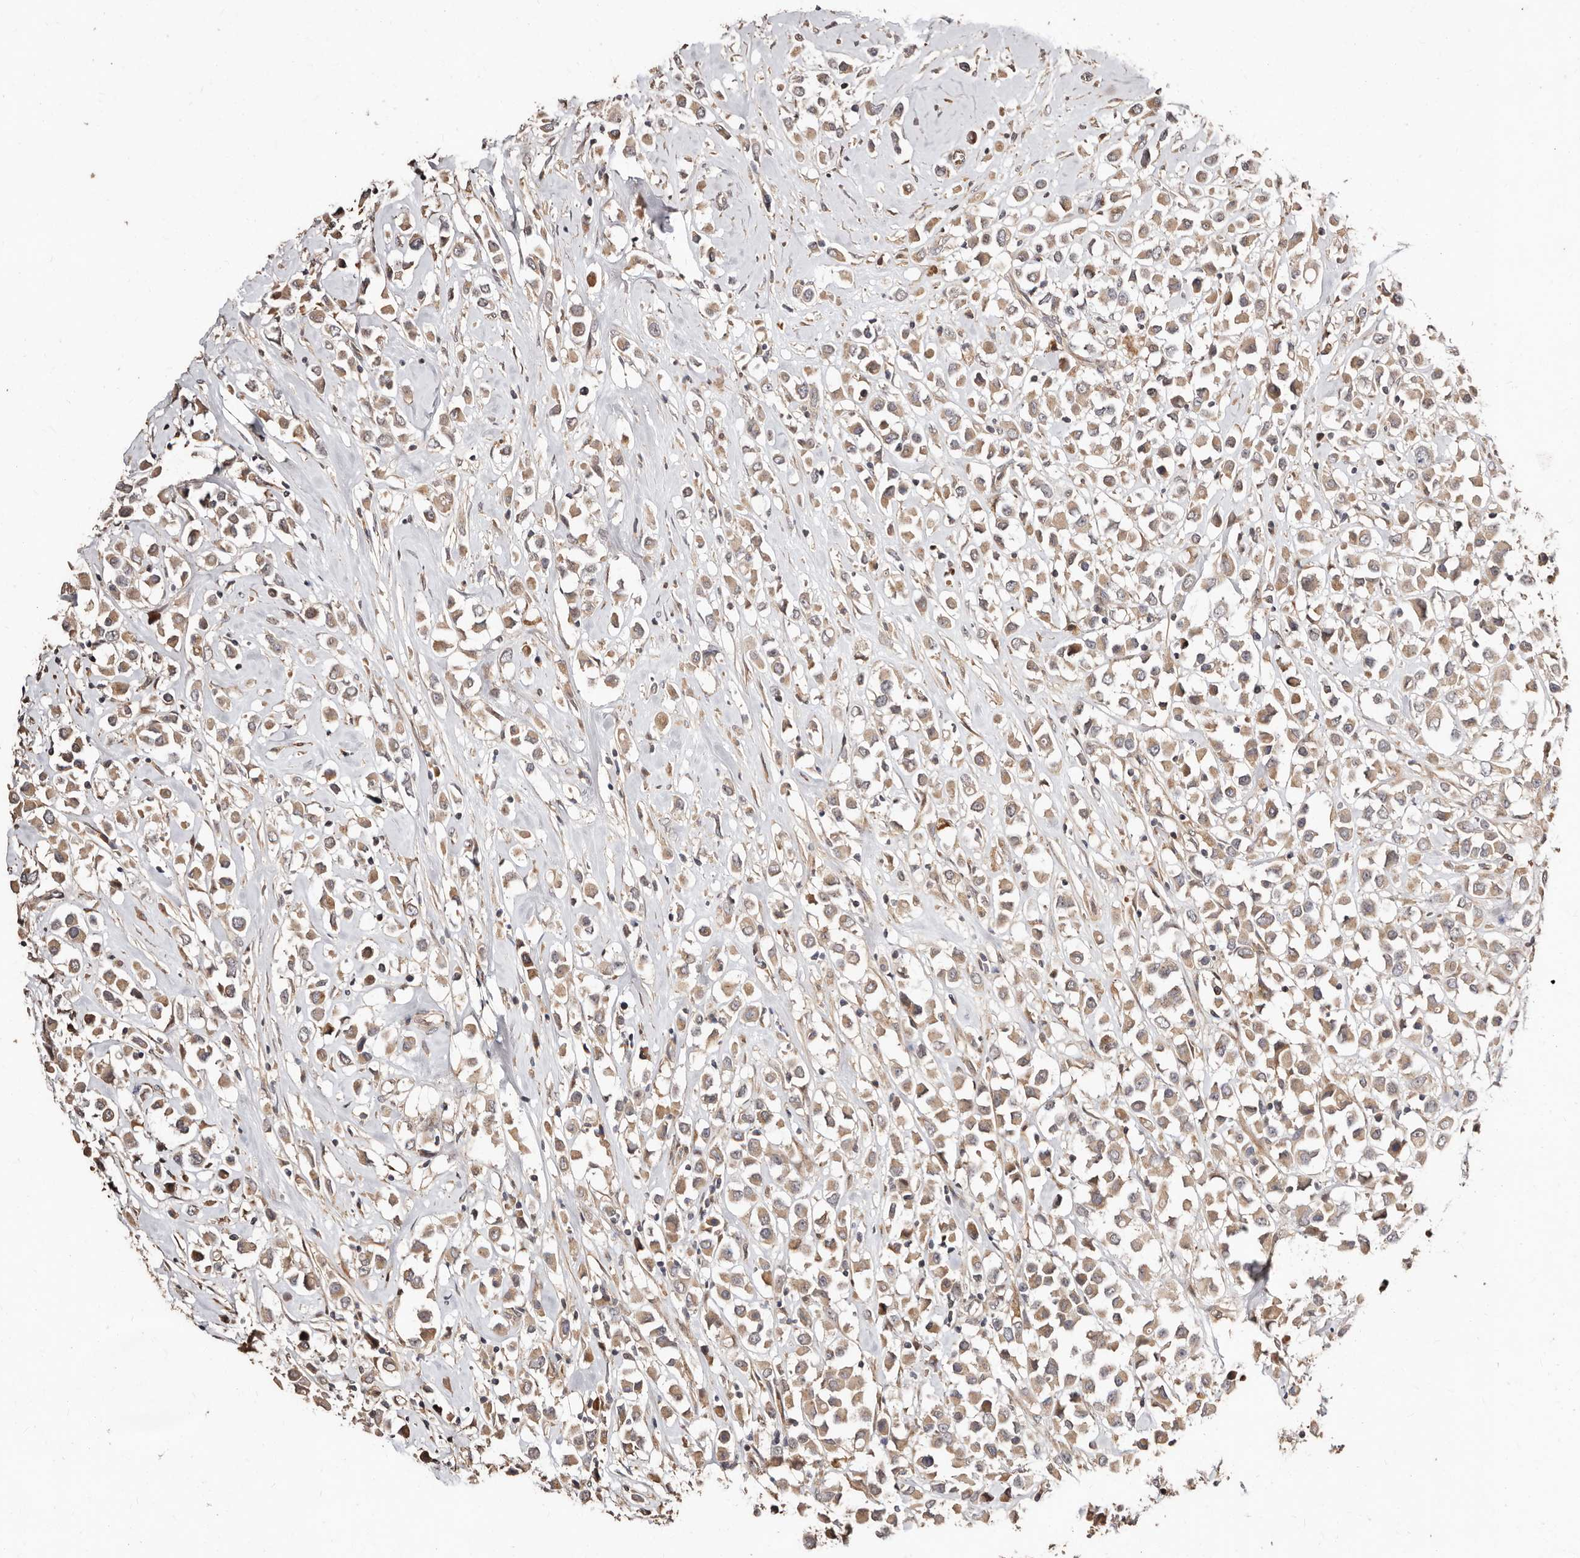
{"staining": {"intensity": "weak", "quantity": ">75%", "location": "cytoplasmic/membranous"}, "tissue": "breast cancer", "cell_type": "Tumor cells", "image_type": "cancer", "snomed": [{"axis": "morphology", "description": "Duct carcinoma"}, {"axis": "topography", "description": "Breast"}], "caption": "Weak cytoplasmic/membranous protein expression is present in about >75% of tumor cells in invasive ductal carcinoma (breast). (DAB = brown stain, brightfield microscopy at high magnification).", "gene": "APOL6", "patient": {"sex": "female", "age": 61}}